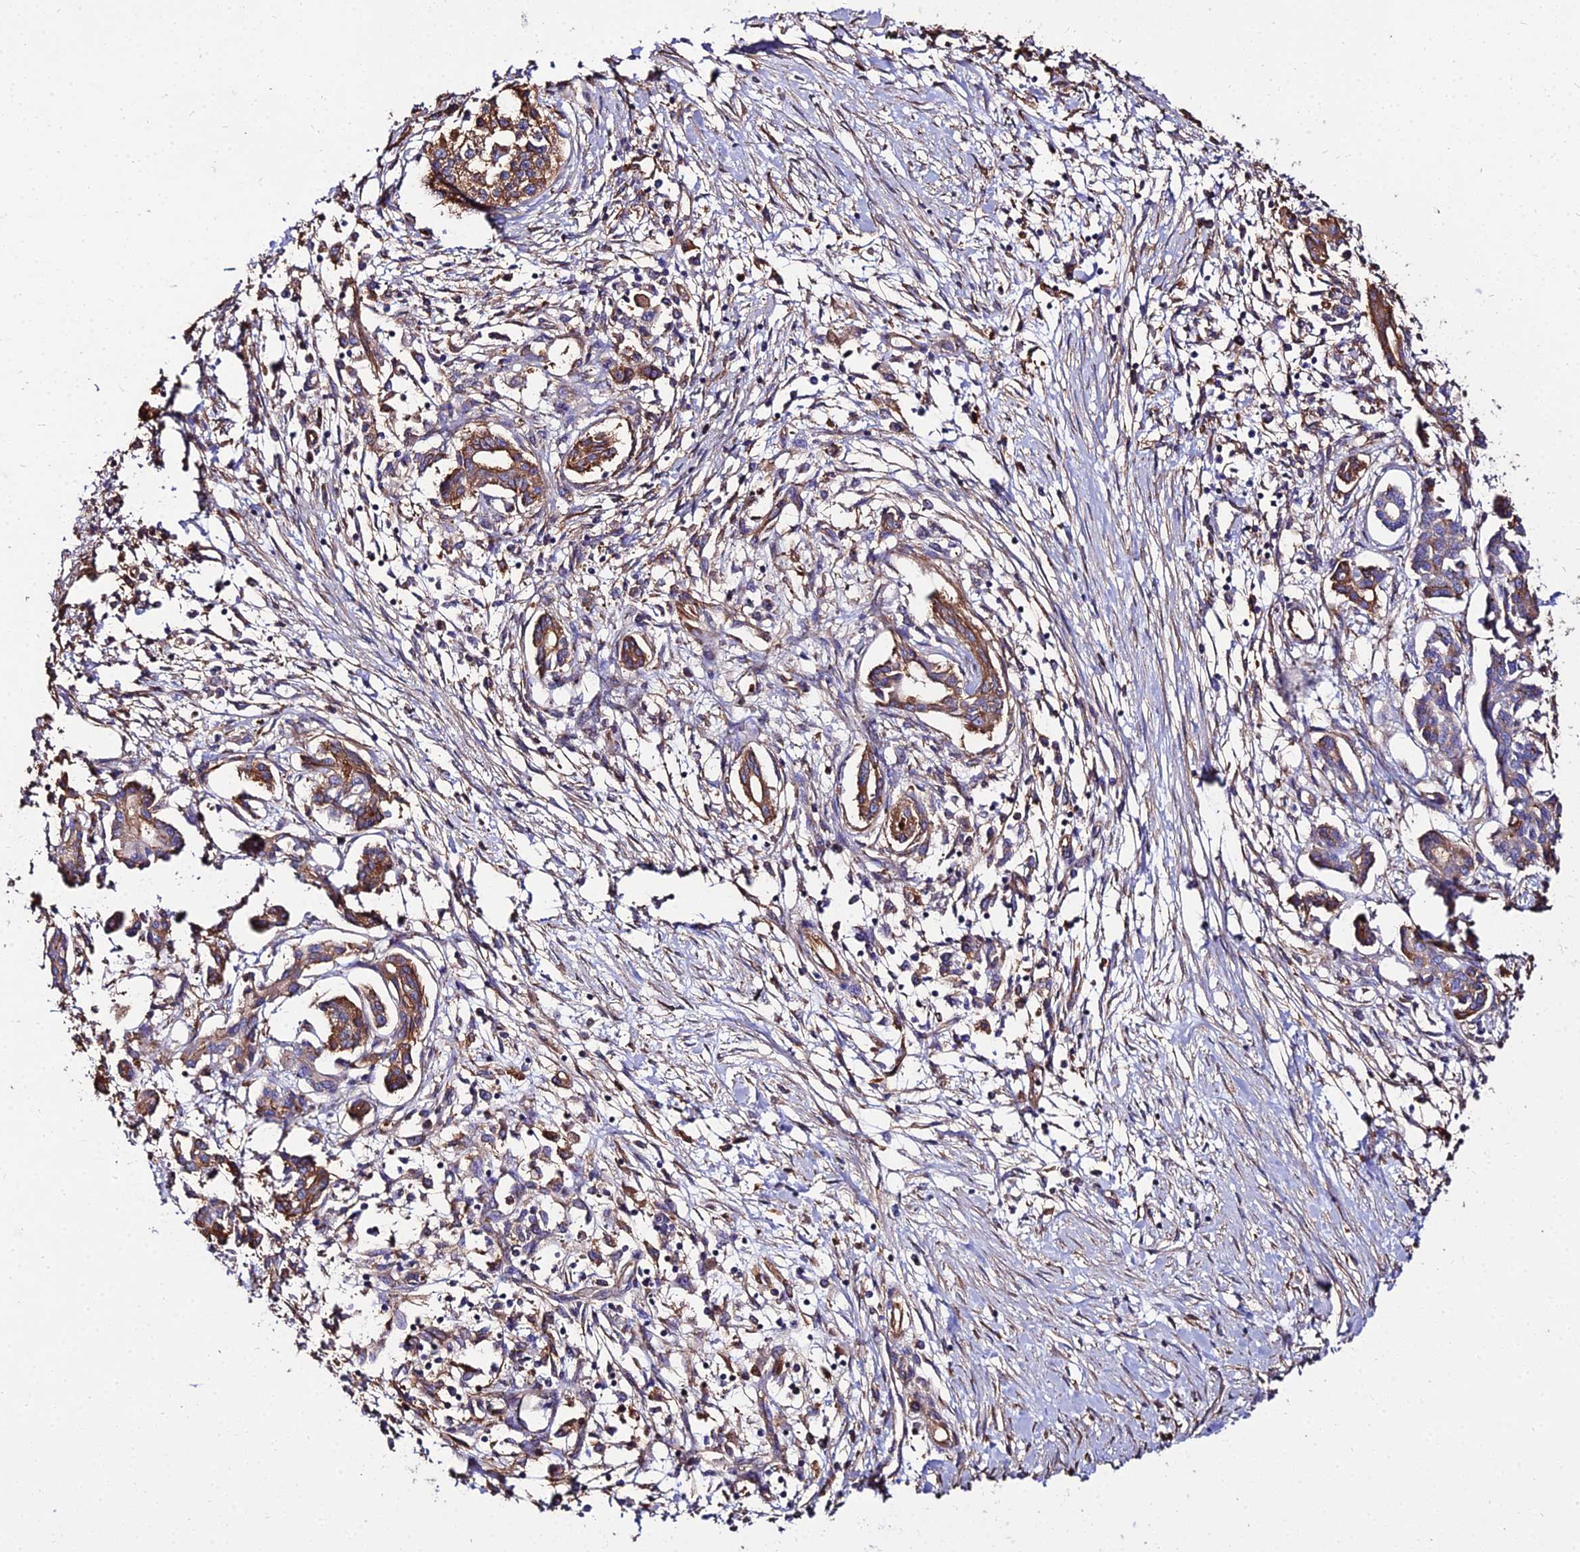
{"staining": {"intensity": "moderate", "quantity": ">75%", "location": "cytoplasmic/membranous"}, "tissue": "pancreatic cancer", "cell_type": "Tumor cells", "image_type": "cancer", "snomed": [{"axis": "morphology", "description": "Adenocarcinoma, NOS"}, {"axis": "topography", "description": "Pancreas"}], "caption": "A brown stain highlights moderate cytoplasmic/membranous expression of a protein in human pancreatic cancer tumor cells. The staining was performed using DAB to visualize the protein expression in brown, while the nuclei were stained in blue with hematoxylin (Magnification: 20x).", "gene": "TUBA3D", "patient": {"sex": "female", "age": 50}}